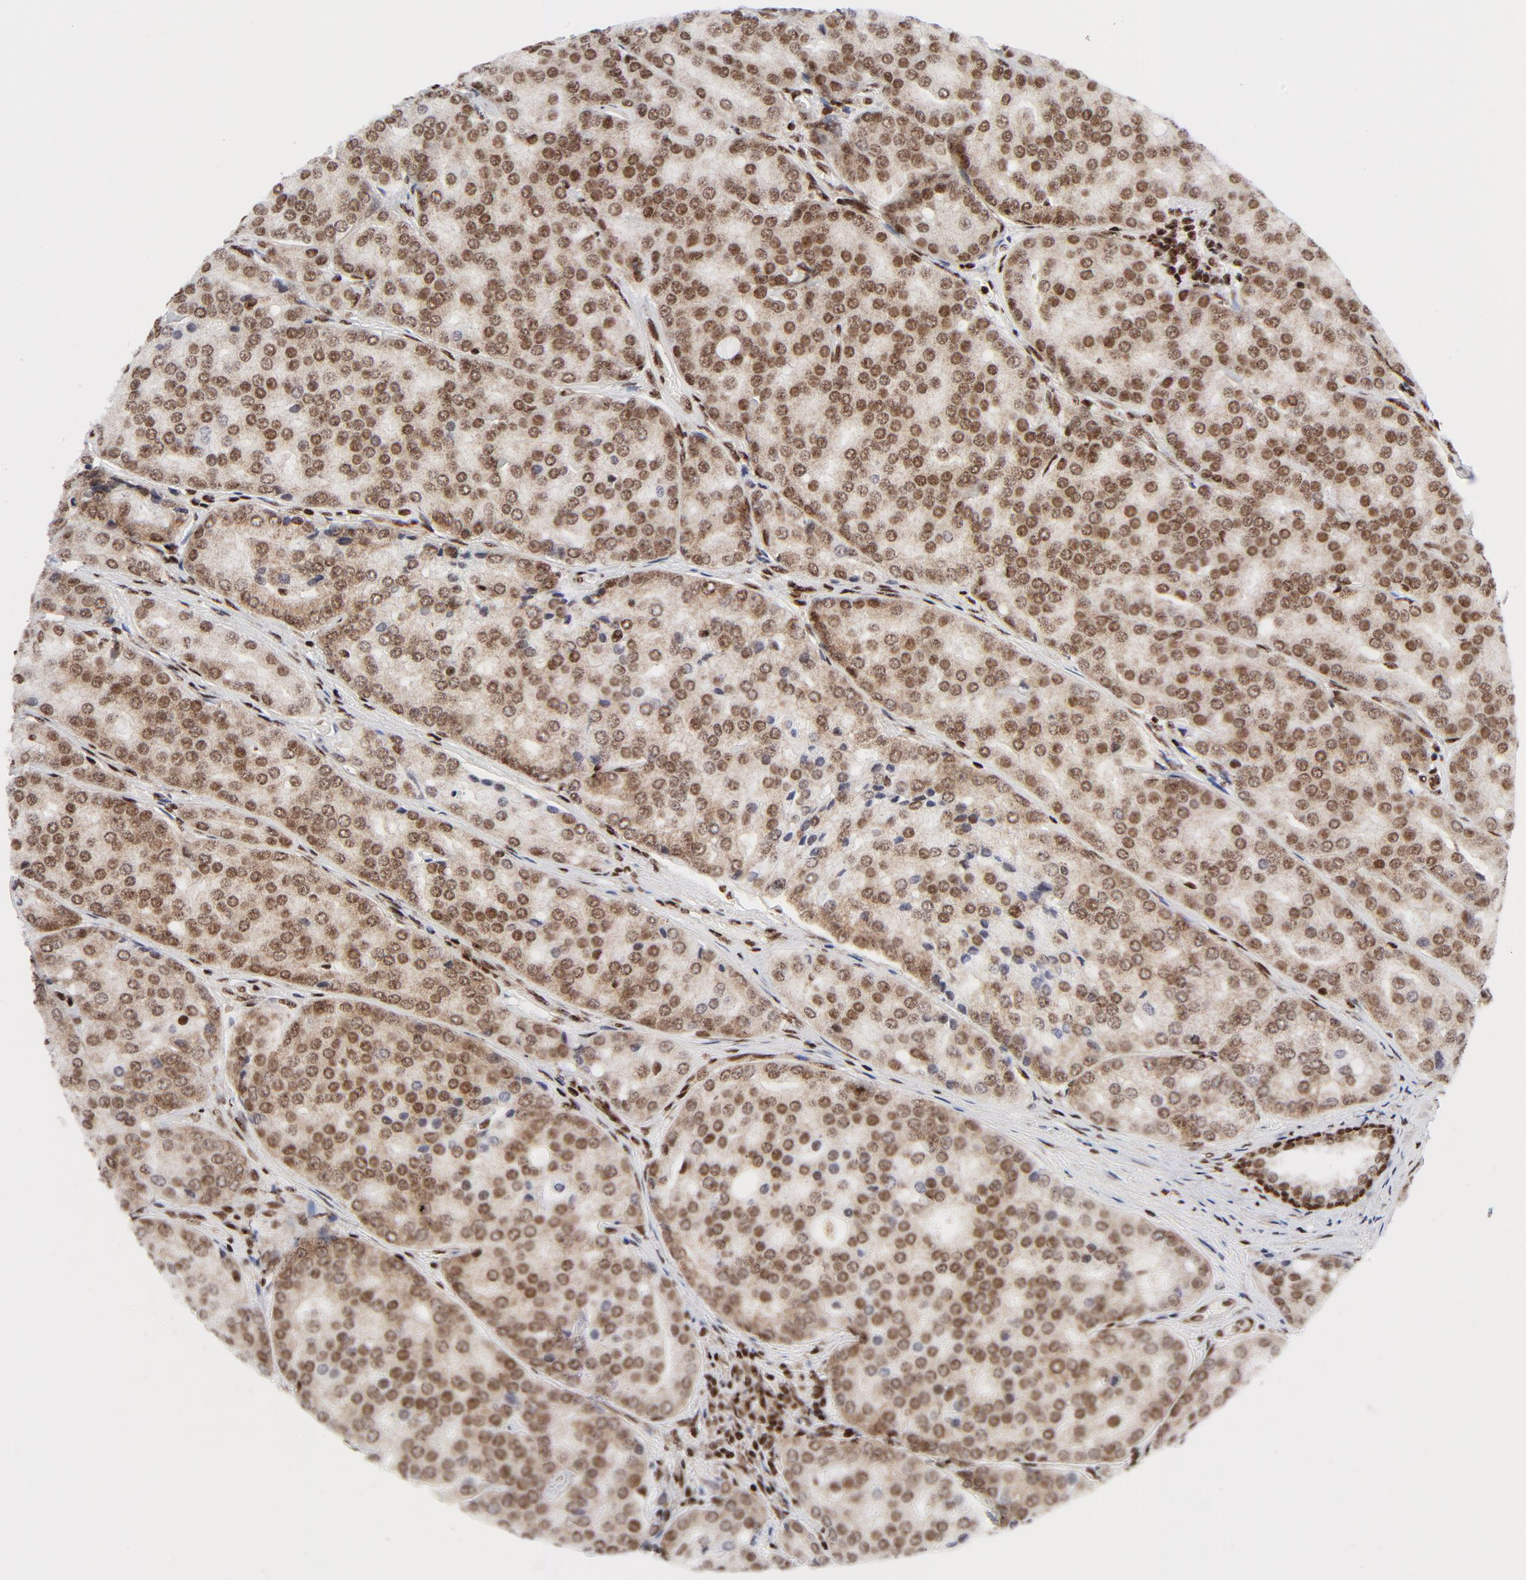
{"staining": {"intensity": "strong", "quantity": ">75%", "location": "nuclear"}, "tissue": "prostate cancer", "cell_type": "Tumor cells", "image_type": "cancer", "snomed": [{"axis": "morphology", "description": "Adenocarcinoma, High grade"}, {"axis": "topography", "description": "Prostate"}], "caption": "This histopathology image exhibits IHC staining of human prostate cancer, with high strong nuclear expression in approximately >75% of tumor cells.", "gene": "NFYB", "patient": {"sex": "male", "age": 64}}